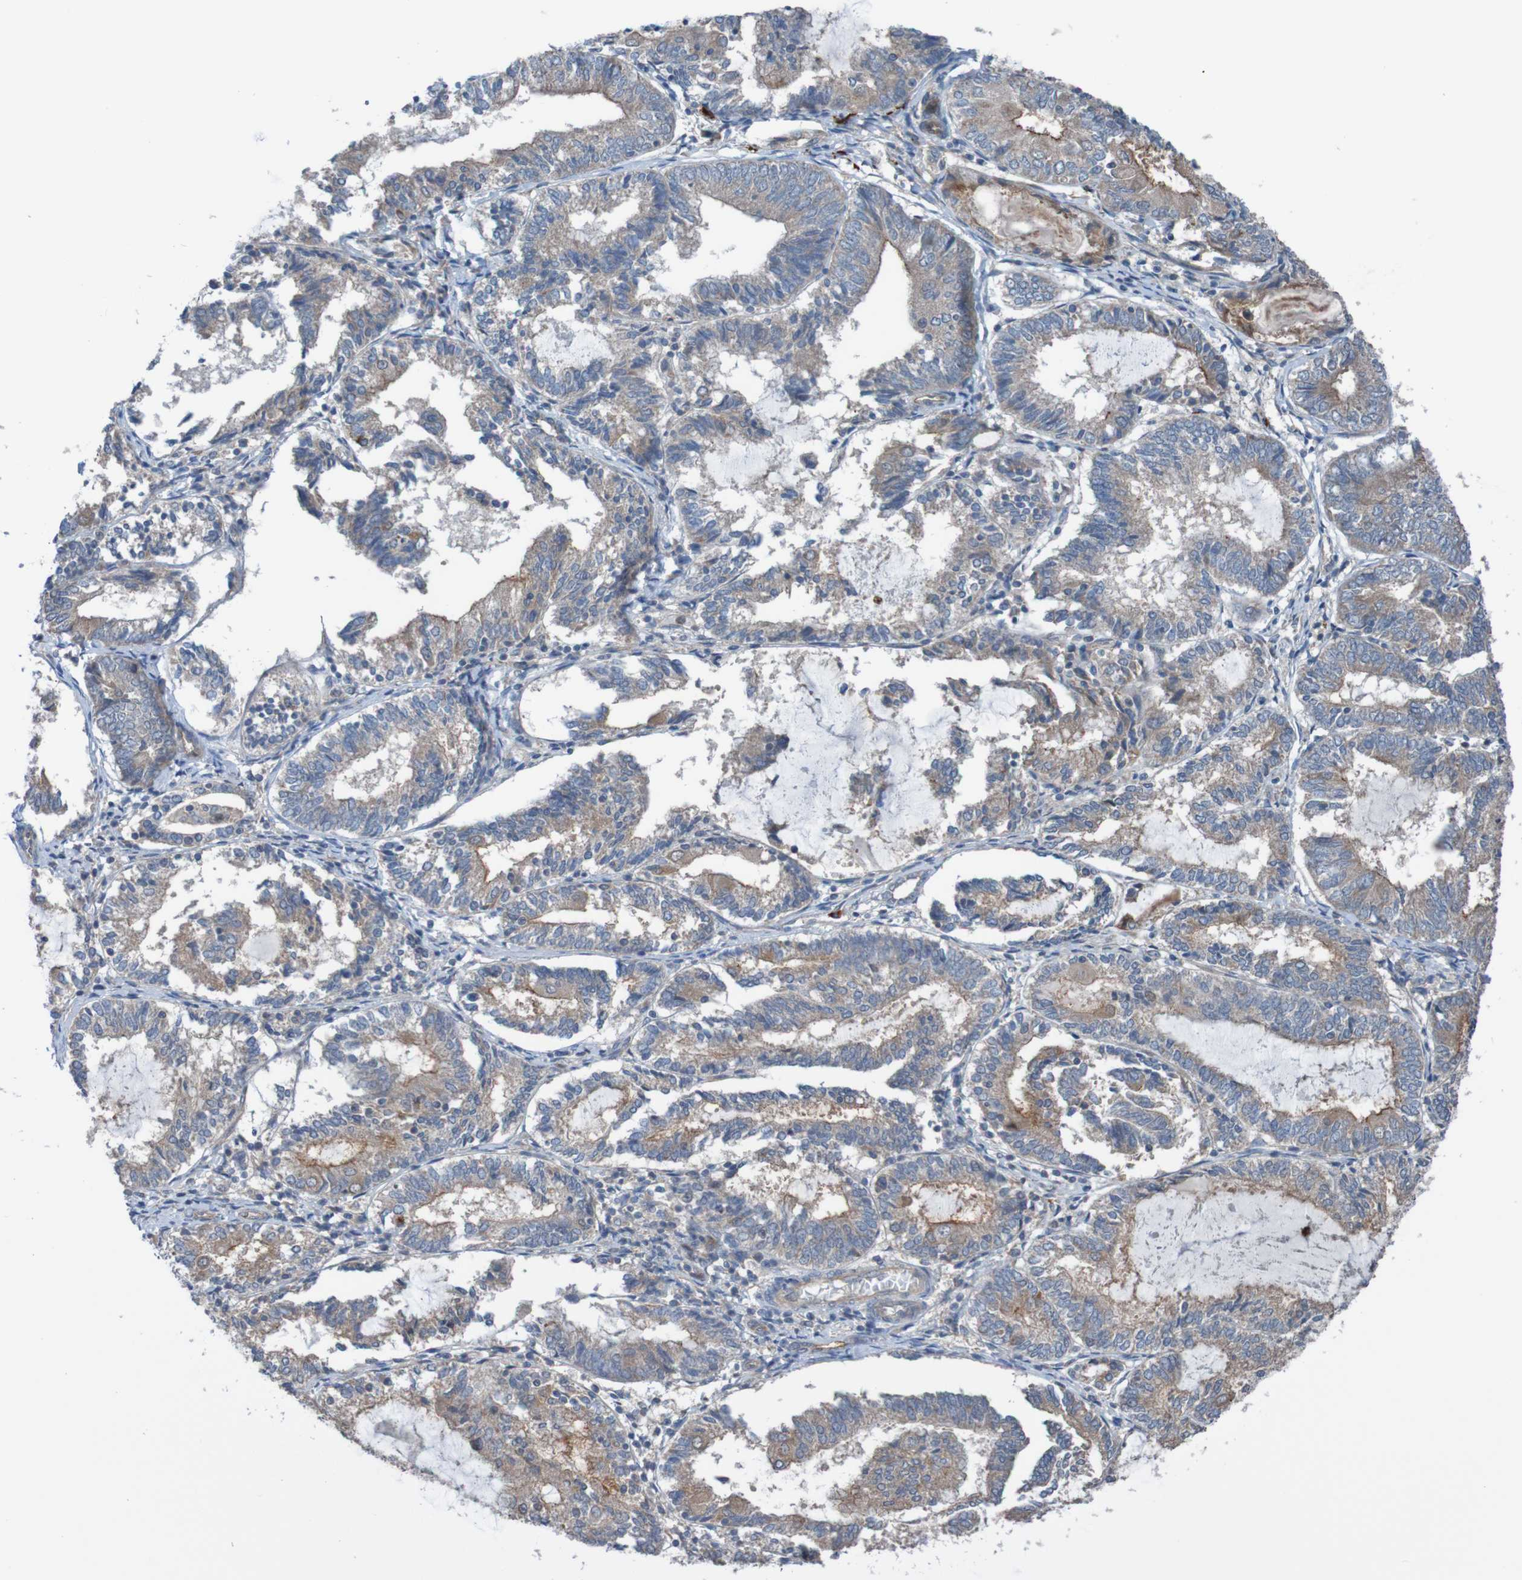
{"staining": {"intensity": "moderate", "quantity": ">75%", "location": "cytoplasmic/membranous"}, "tissue": "endometrial cancer", "cell_type": "Tumor cells", "image_type": "cancer", "snomed": [{"axis": "morphology", "description": "Adenocarcinoma, NOS"}, {"axis": "topography", "description": "Endometrium"}], "caption": "Endometrial cancer was stained to show a protein in brown. There is medium levels of moderate cytoplasmic/membranous staining in about >75% of tumor cells. (Stains: DAB in brown, nuclei in blue, Microscopy: brightfield microscopy at high magnification).", "gene": "ST8SIA6", "patient": {"sex": "female", "age": 81}}